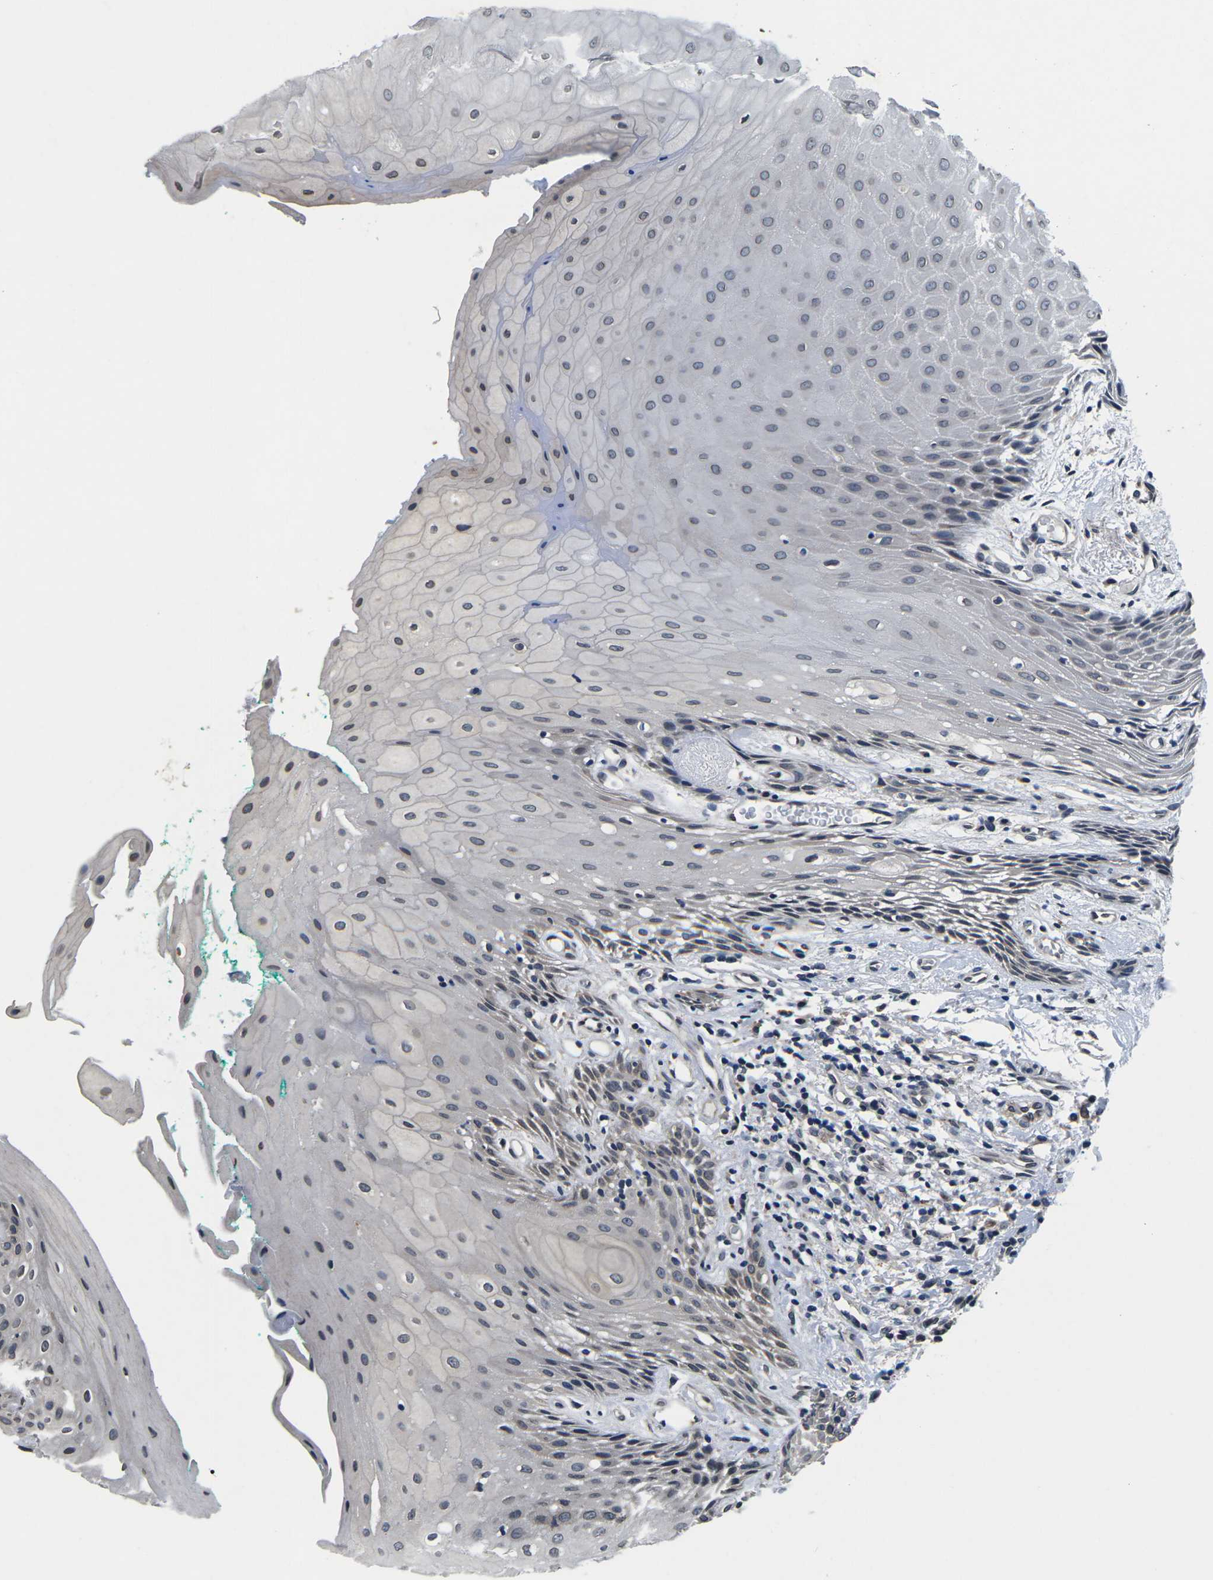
{"staining": {"intensity": "moderate", "quantity": "<25%", "location": "nuclear"}, "tissue": "oral mucosa", "cell_type": "Squamous epithelial cells", "image_type": "normal", "snomed": [{"axis": "morphology", "description": "Normal tissue, NOS"}, {"axis": "morphology", "description": "Squamous cell carcinoma, NOS"}, {"axis": "topography", "description": "Oral tissue"}, {"axis": "topography", "description": "Salivary gland"}, {"axis": "topography", "description": "Head-Neck"}], "caption": "Moderate nuclear positivity is appreciated in approximately <25% of squamous epithelial cells in benign oral mucosa. (brown staining indicates protein expression, while blue staining denotes nuclei).", "gene": "SNX10", "patient": {"sex": "female", "age": 62}}